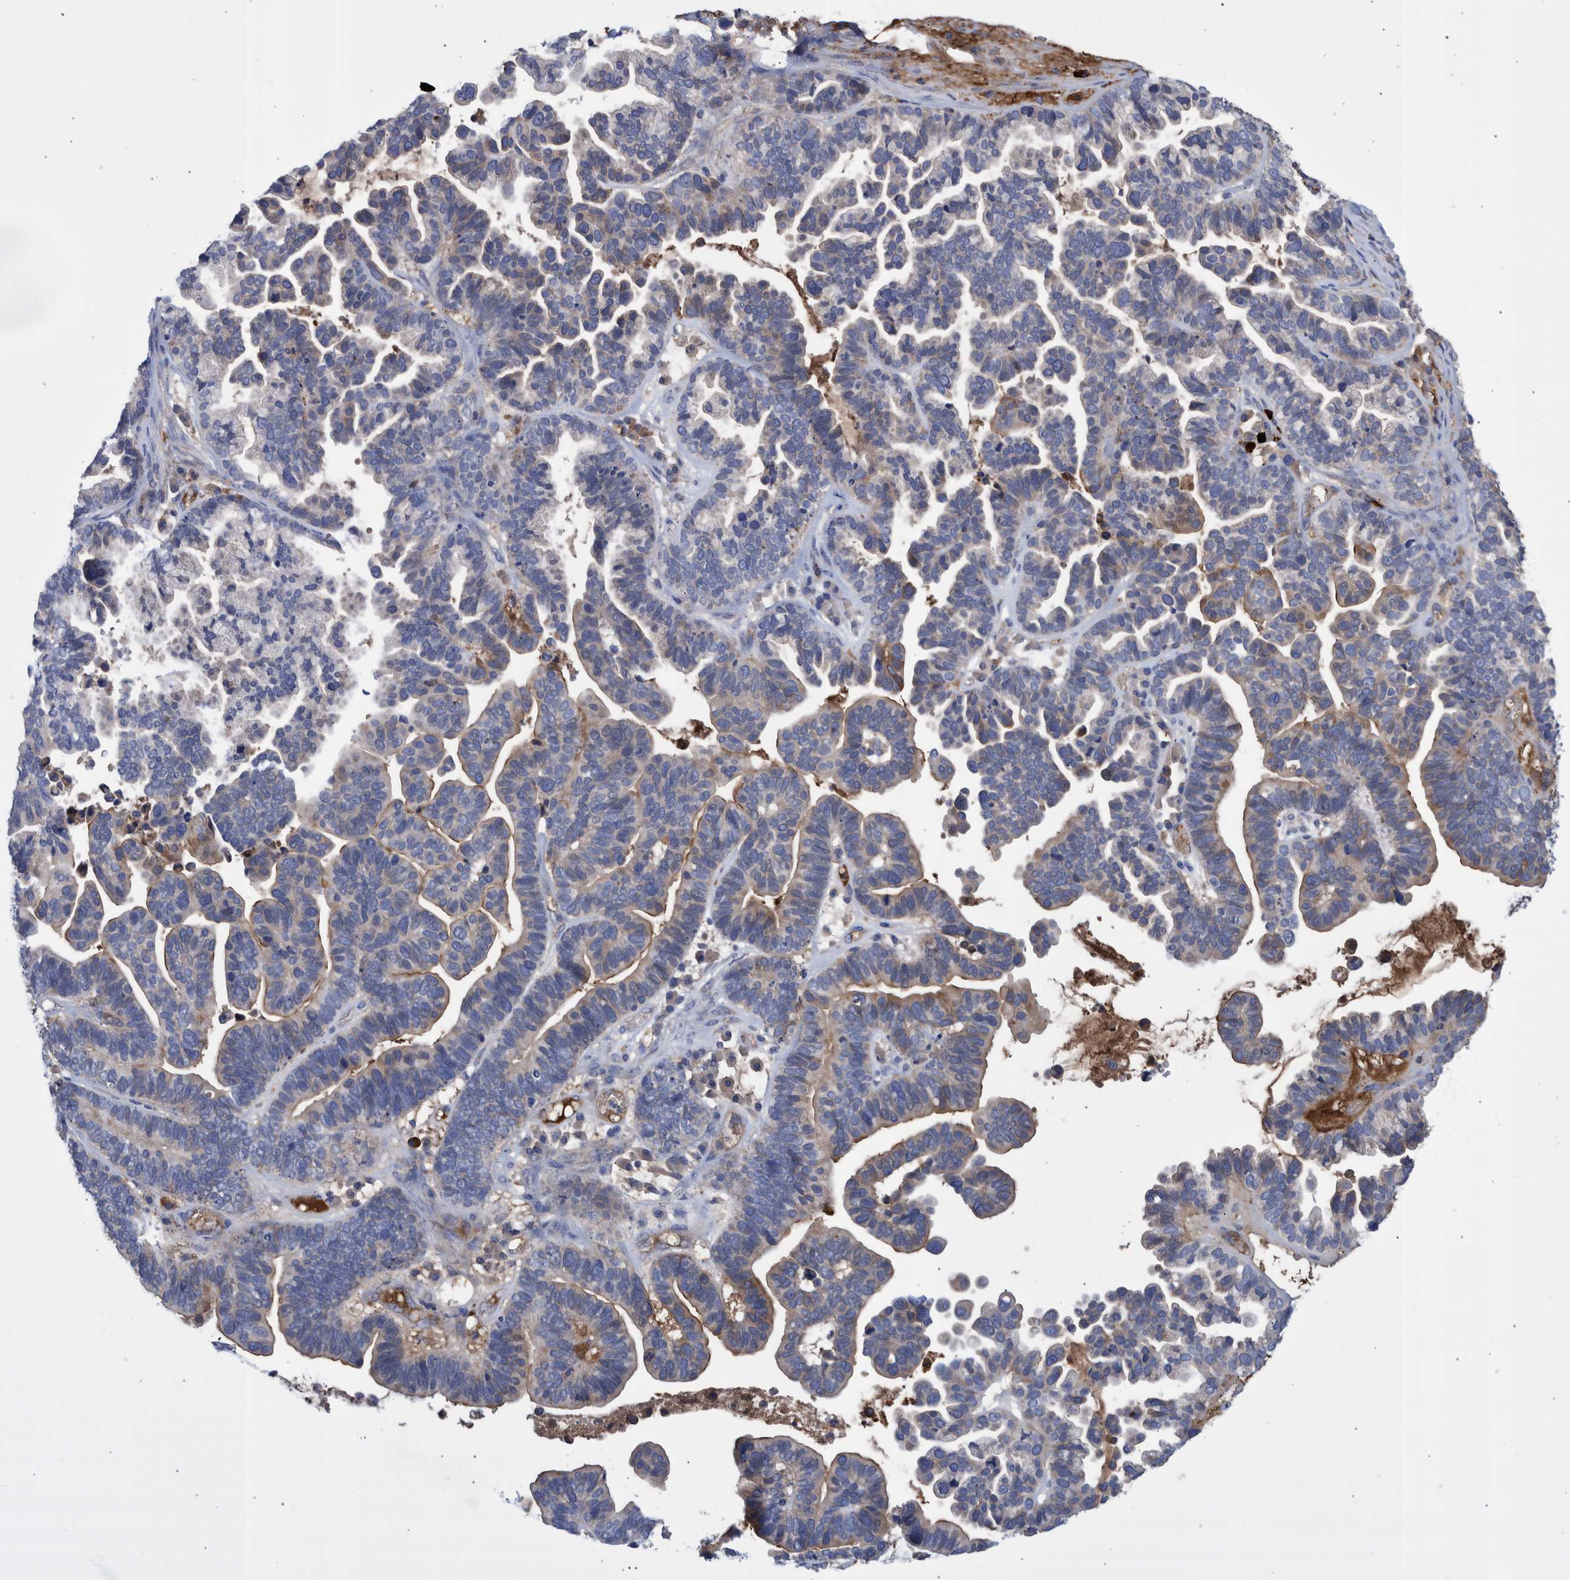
{"staining": {"intensity": "moderate", "quantity": "<25%", "location": "cytoplasmic/membranous"}, "tissue": "ovarian cancer", "cell_type": "Tumor cells", "image_type": "cancer", "snomed": [{"axis": "morphology", "description": "Cystadenocarcinoma, serous, NOS"}, {"axis": "topography", "description": "Ovary"}], "caption": "Human serous cystadenocarcinoma (ovarian) stained for a protein (brown) shows moderate cytoplasmic/membranous positive positivity in approximately <25% of tumor cells.", "gene": "DLL4", "patient": {"sex": "female", "age": 56}}